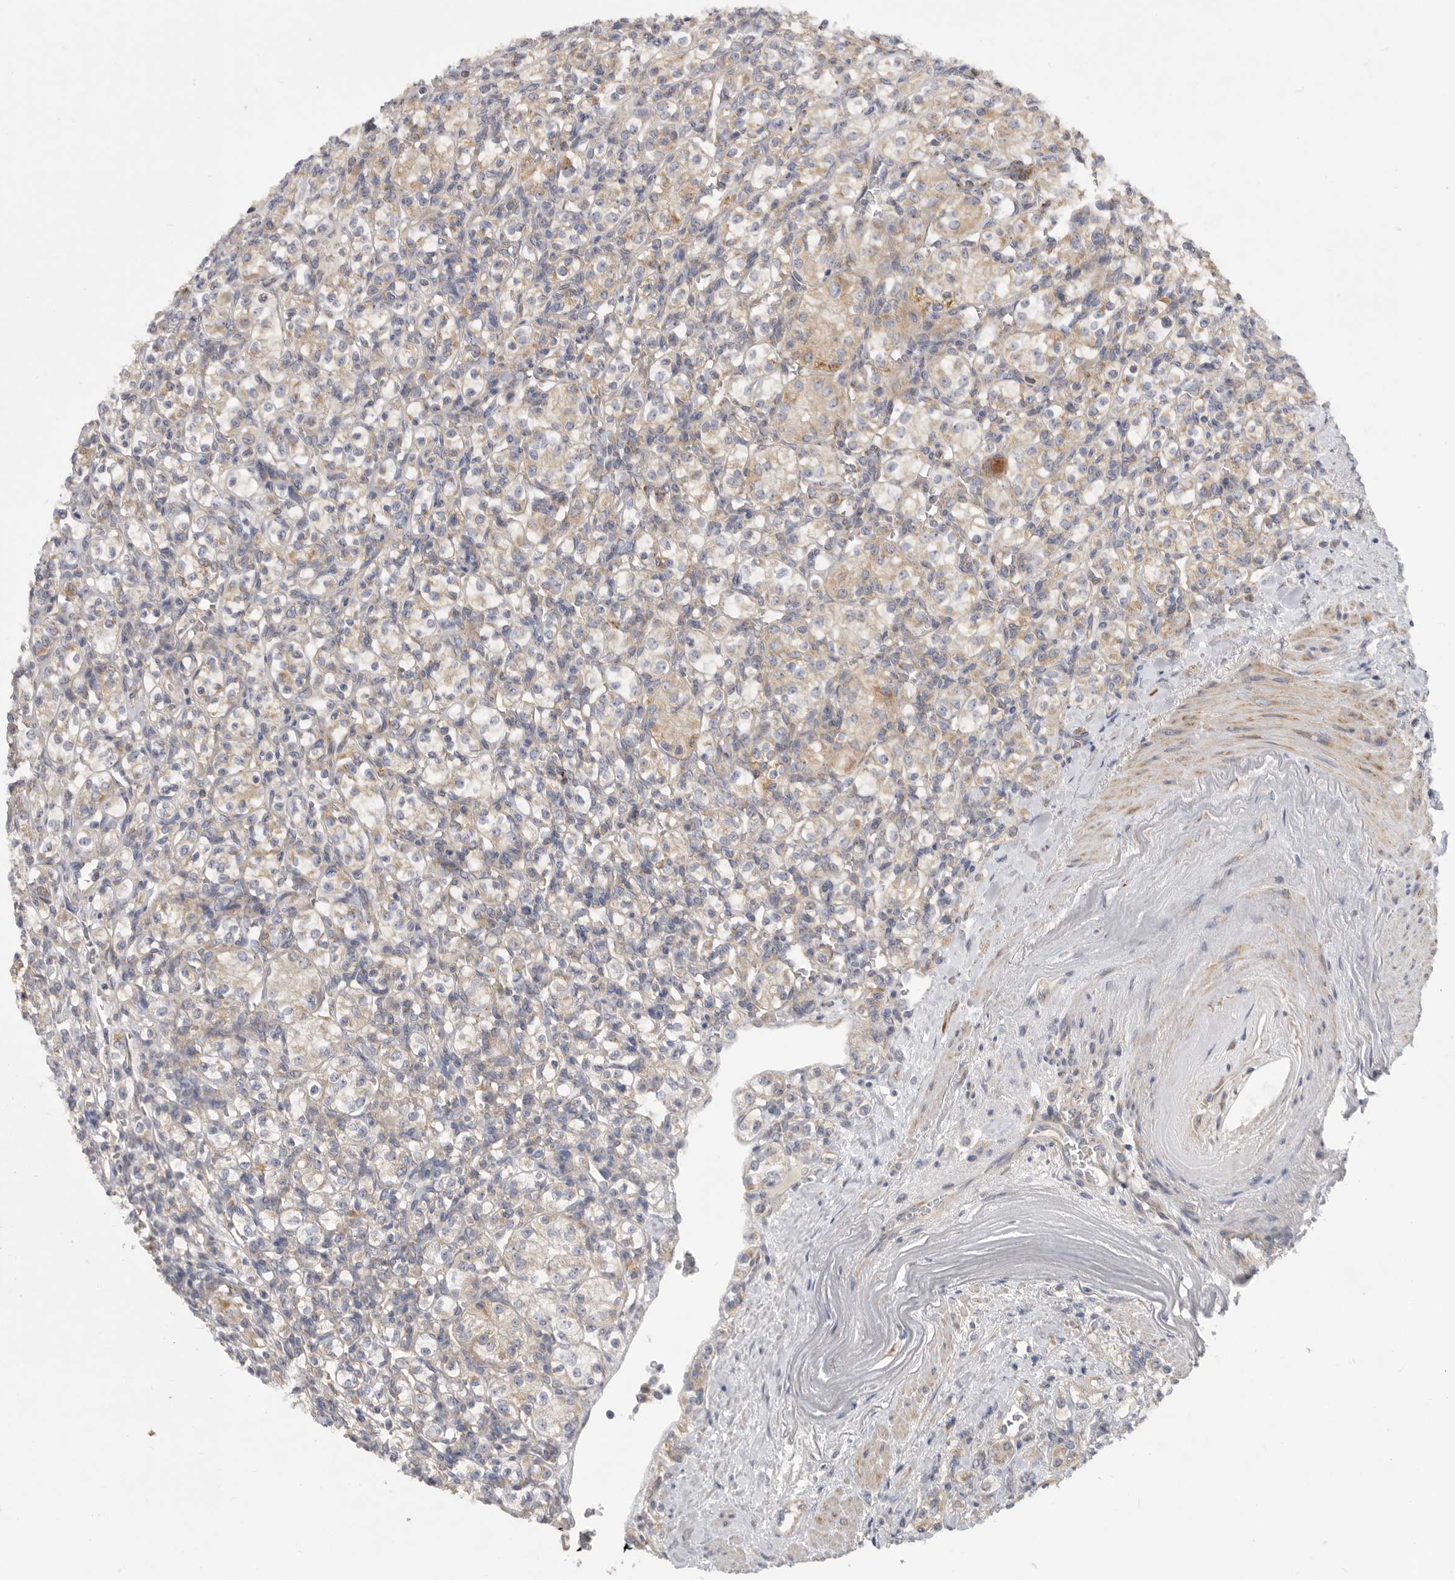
{"staining": {"intensity": "weak", "quantity": "25%-75%", "location": "cytoplasmic/membranous"}, "tissue": "renal cancer", "cell_type": "Tumor cells", "image_type": "cancer", "snomed": [{"axis": "morphology", "description": "Adenocarcinoma, NOS"}, {"axis": "topography", "description": "Kidney"}], "caption": "Renal adenocarcinoma stained for a protein demonstrates weak cytoplasmic/membranous positivity in tumor cells.", "gene": "MTFR1L", "patient": {"sex": "male", "age": 77}}